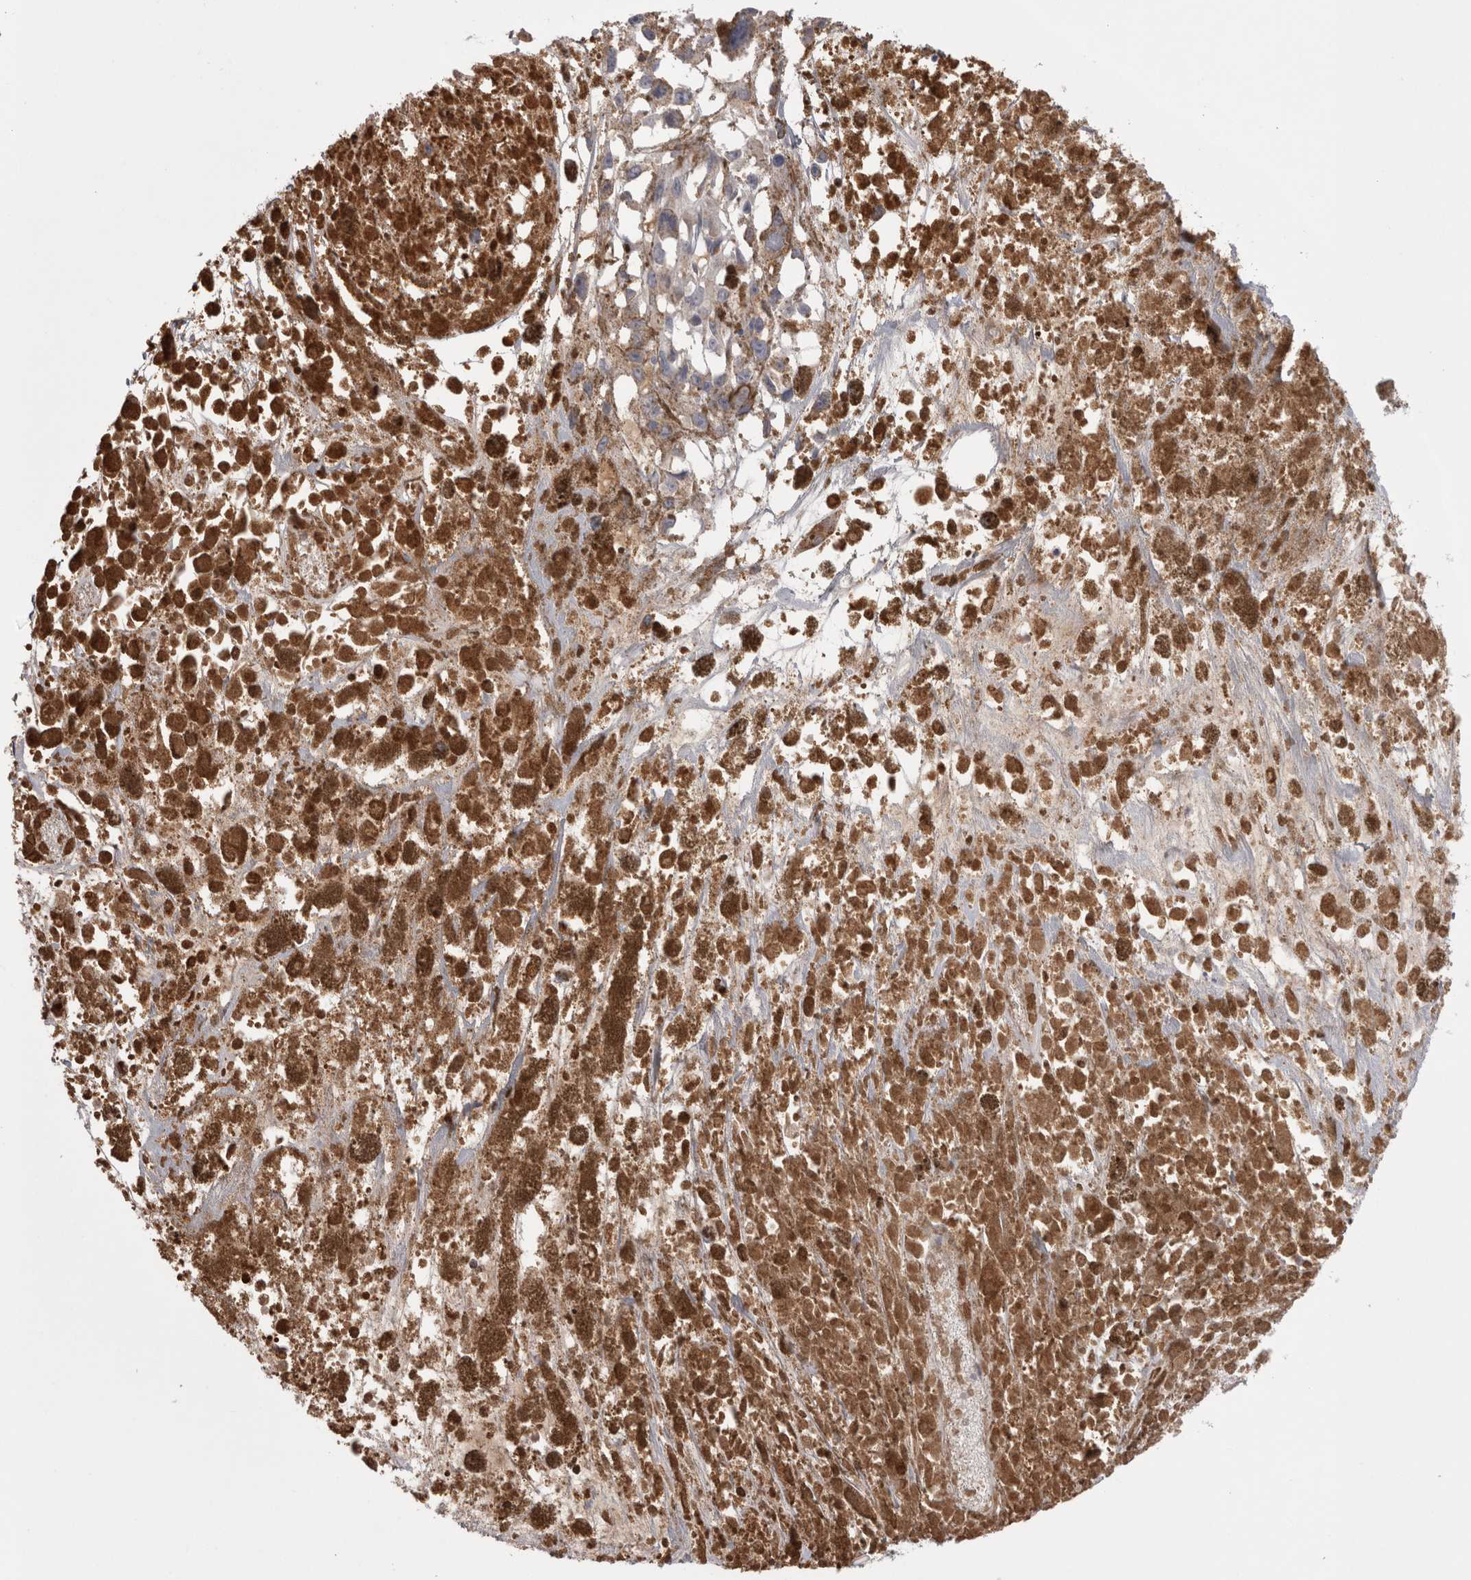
{"staining": {"intensity": "negative", "quantity": "none", "location": "none"}, "tissue": "melanoma", "cell_type": "Tumor cells", "image_type": "cancer", "snomed": [{"axis": "morphology", "description": "Malignant melanoma, Metastatic site"}, {"axis": "topography", "description": "Lymph node"}], "caption": "This is an immunohistochemistry image of melanoma. There is no expression in tumor cells.", "gene": "SAA4", "patient": {"sex": "male", "age": 59}}